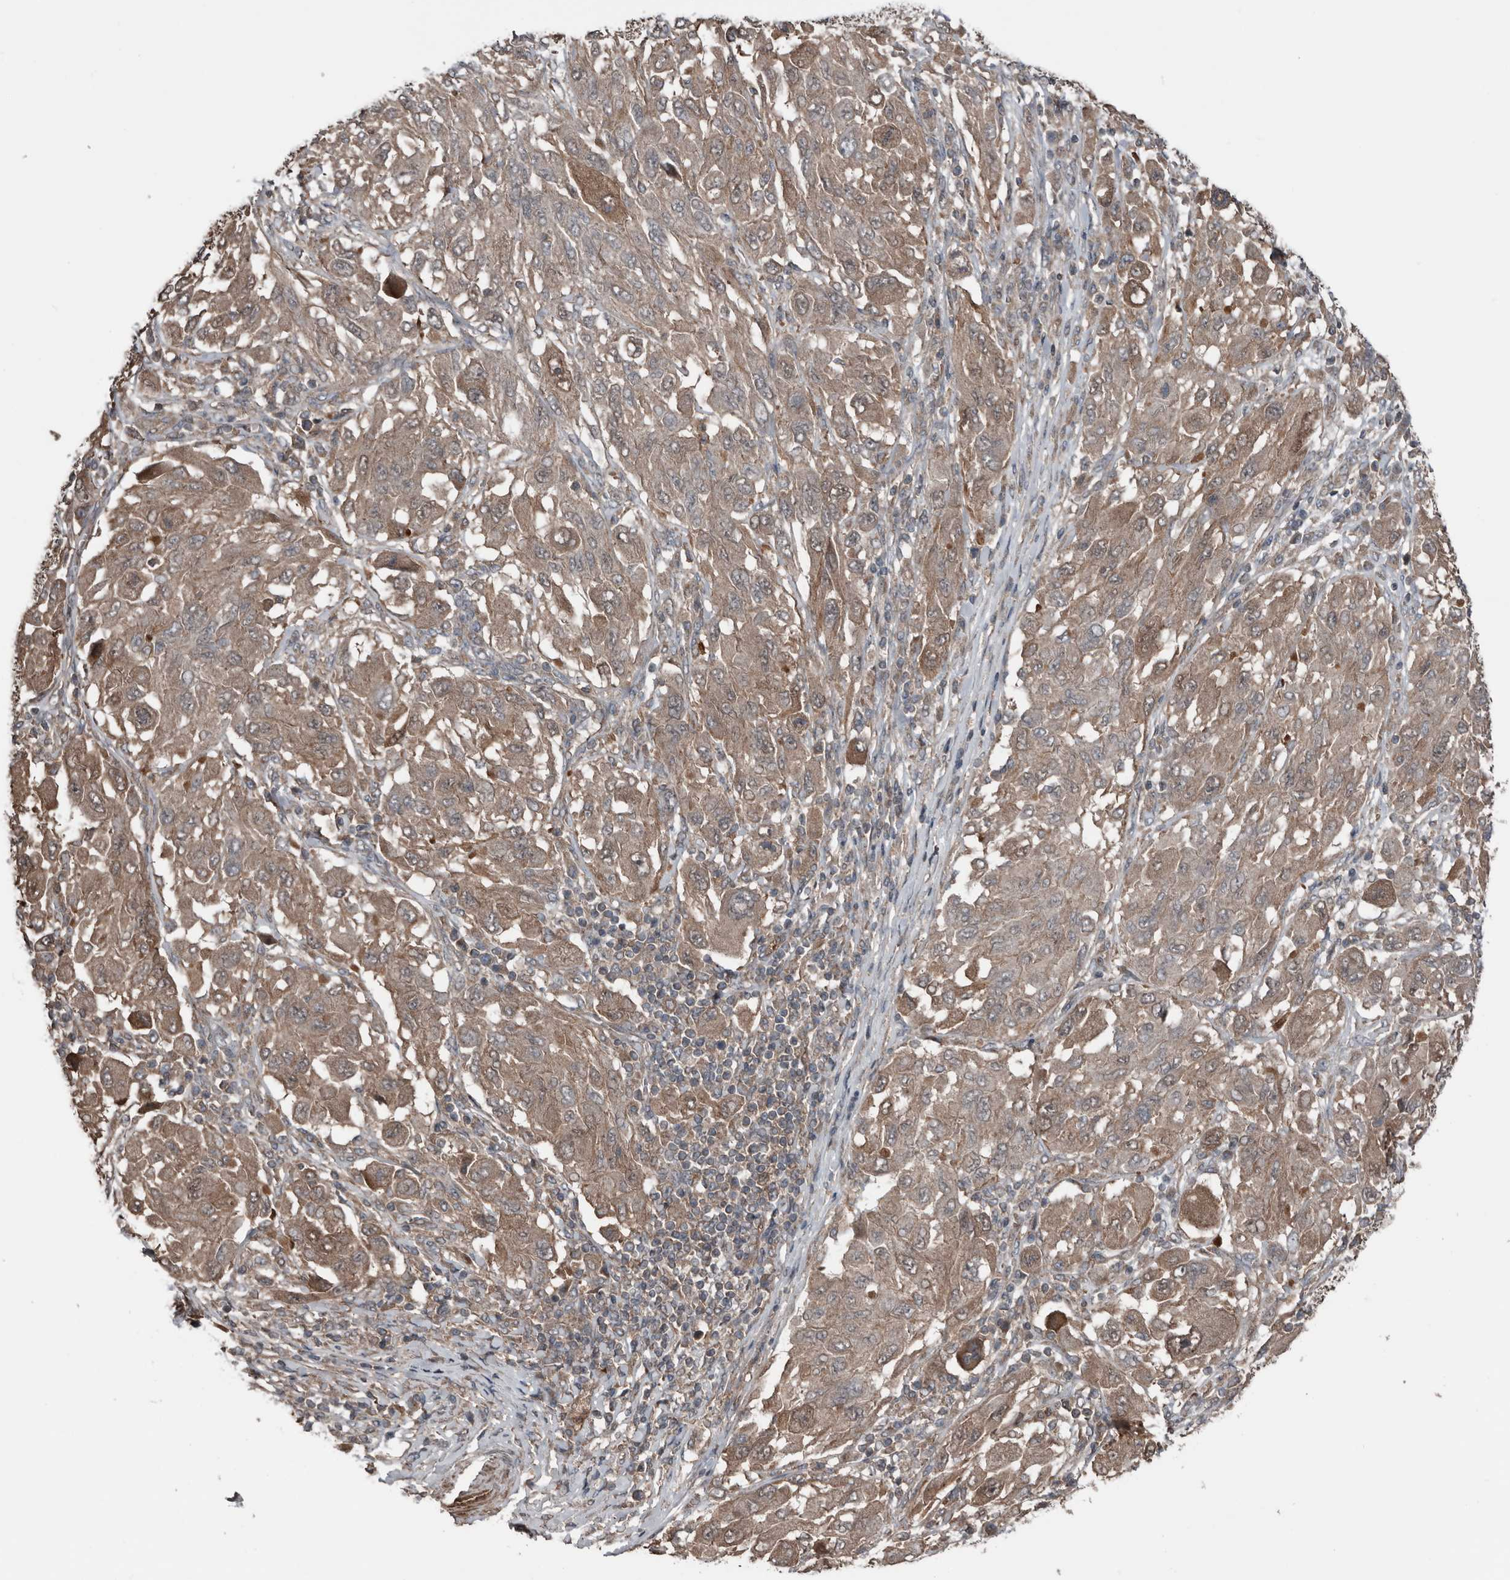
{"staining": {"intensity": "moderate", "quantity": ">75%", "location": "cytoplasmic/membranous"}, "tissue": "melanoma", "cell_type": "Tumor cells", "image_type": "cancer", "snomed": [{"axis": "morphology", "description": "Malignant melanoma, NOS"}, {"axis": "topography", "description": "Skin"}], "caption": "A medium amount of moderate cytoplasmic/membranous staining is present in about >75% of tumor cells in malignant melanoma tissue.", "gene": "DNAJB4", "patient": {"sex": "female", "age": 91}}